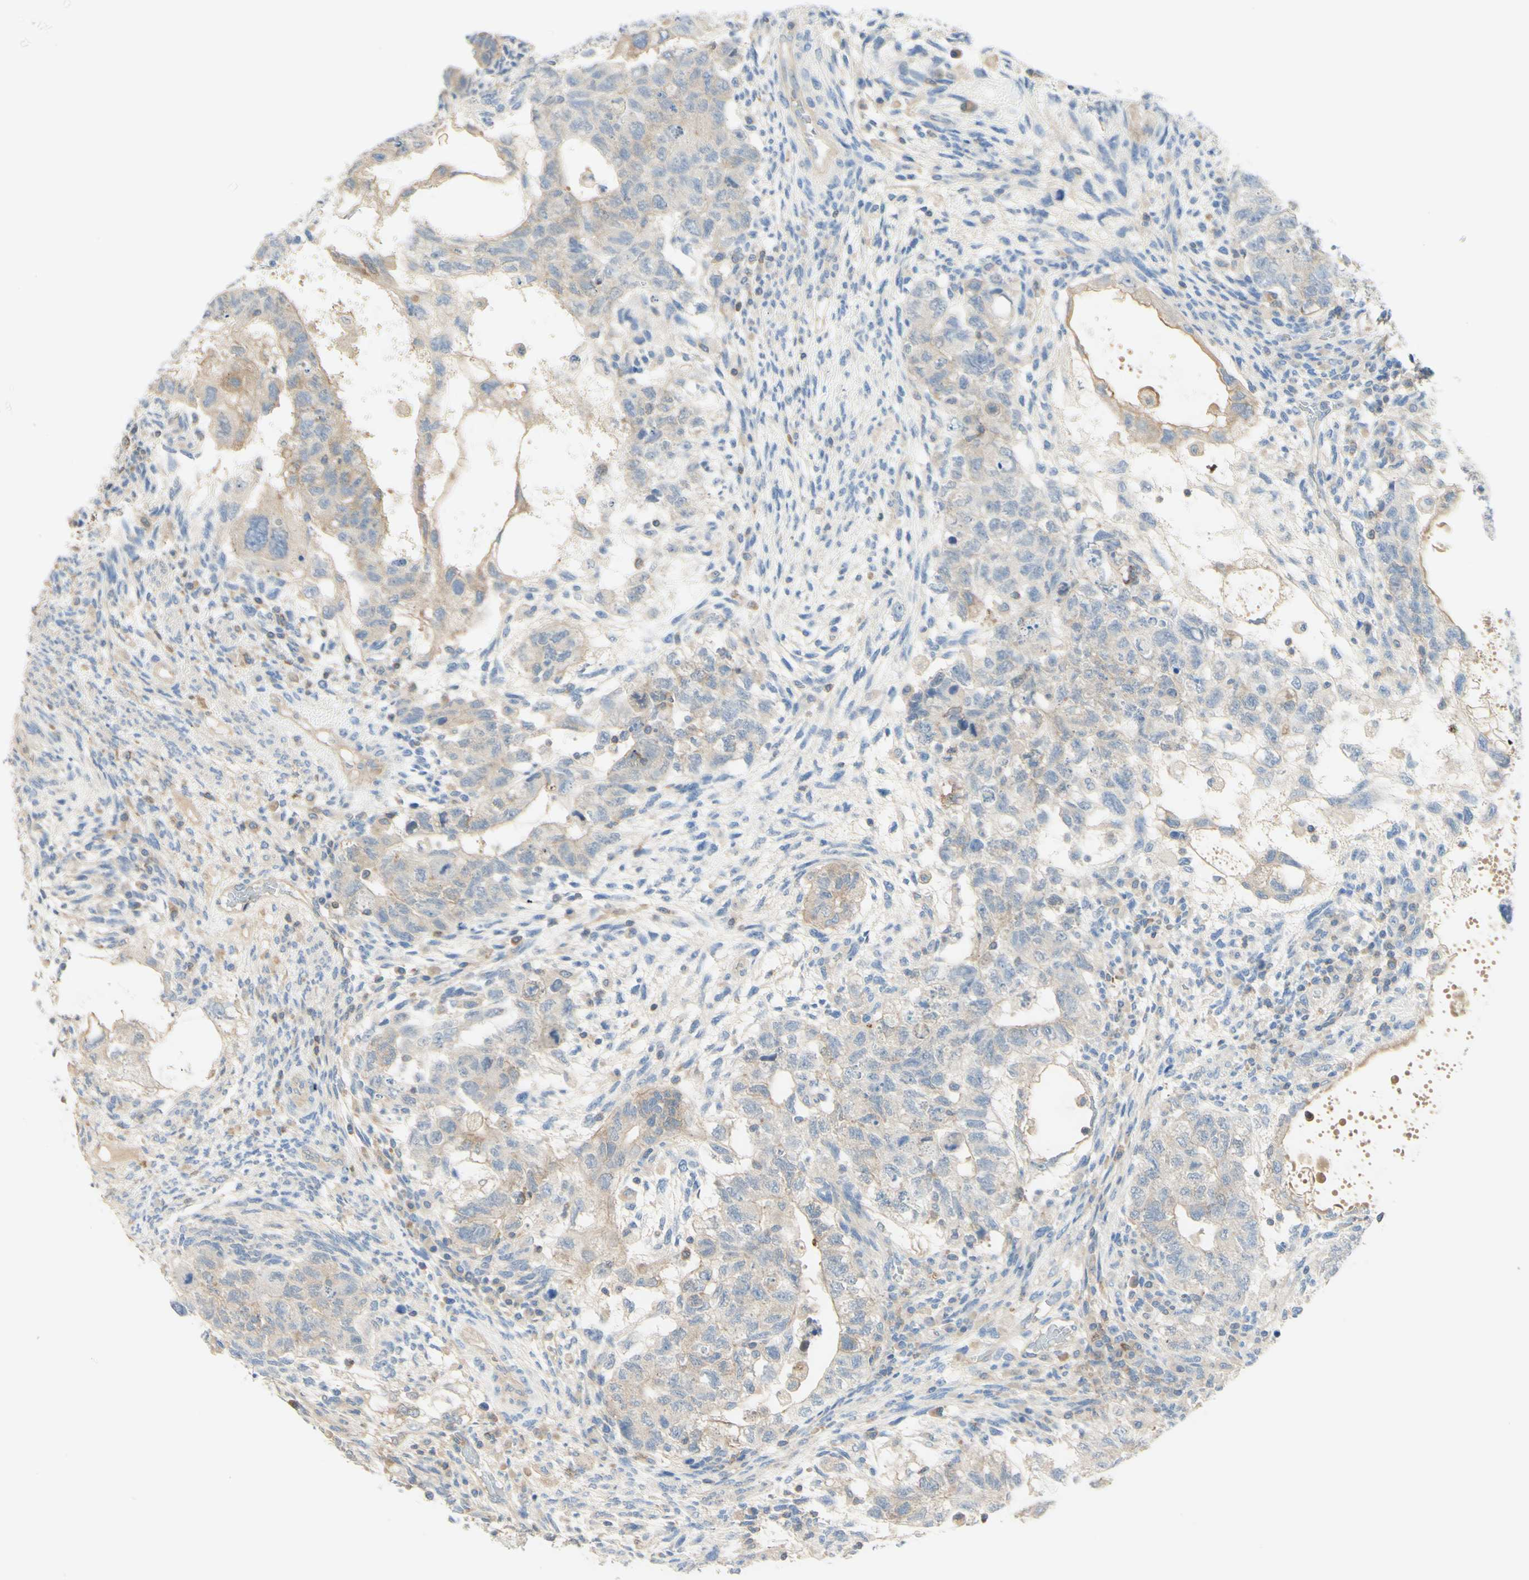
{"staining": {"intensity": "weak", "quantity": "<25%", "location": "cytoplasmic/membranous"}, "tissue": "testis cancer", "cell_type": "Tumor cells", "image_type": "cancer", "snomed": [{"axis": "morphology", "description": "Normal tissue, NOS"}, {"axis": "morphology", "description": "Carcinoma, Embryonal, NOS"}, {"axis": "topography", "description": "Testis"}], "caption": "Immunohistochemical staining of human embryonal carcinoma (testis) exhibits no significant expression in tumor cells.", "gene": "MTM1", "patient": {"sex": "male", "age": 36}}